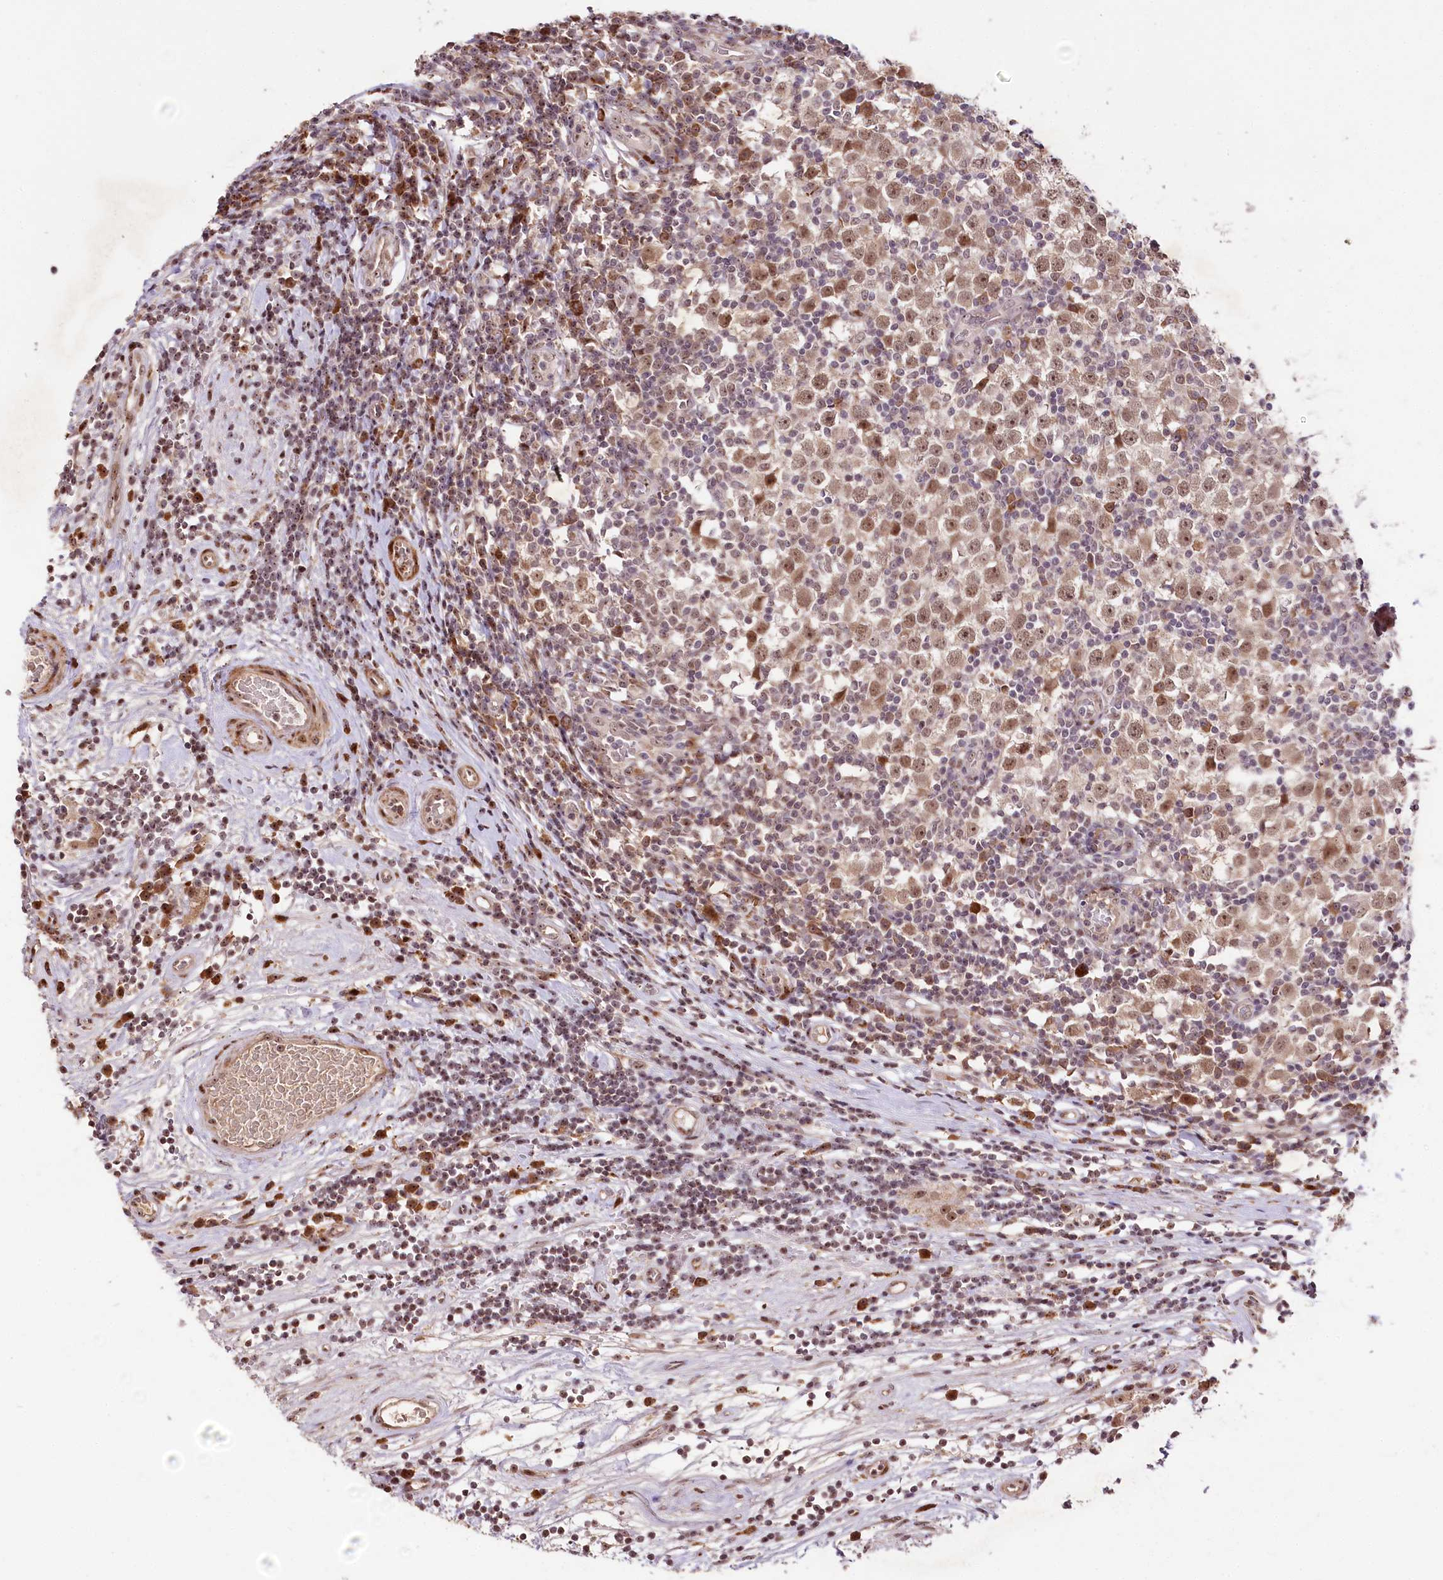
{"staining": {"intensity": "moderate", "quantity": ">75%", "location": "nuclear"}, "tissue": "testis cancer", "cell_type": "Tumor cells", "image_type": "cancer", "snomed": [{"axis": "morphology", "description": "Seminoma, NOS"}, {"axis": "topography", "description": "Testis"}], "caption": "Protein staining exhibits moderate nuclear staining in approximately >75% of tumor cells in testis cancer.", "gene": "DMP1", "patient": {"sex": "male", "age": 65}}